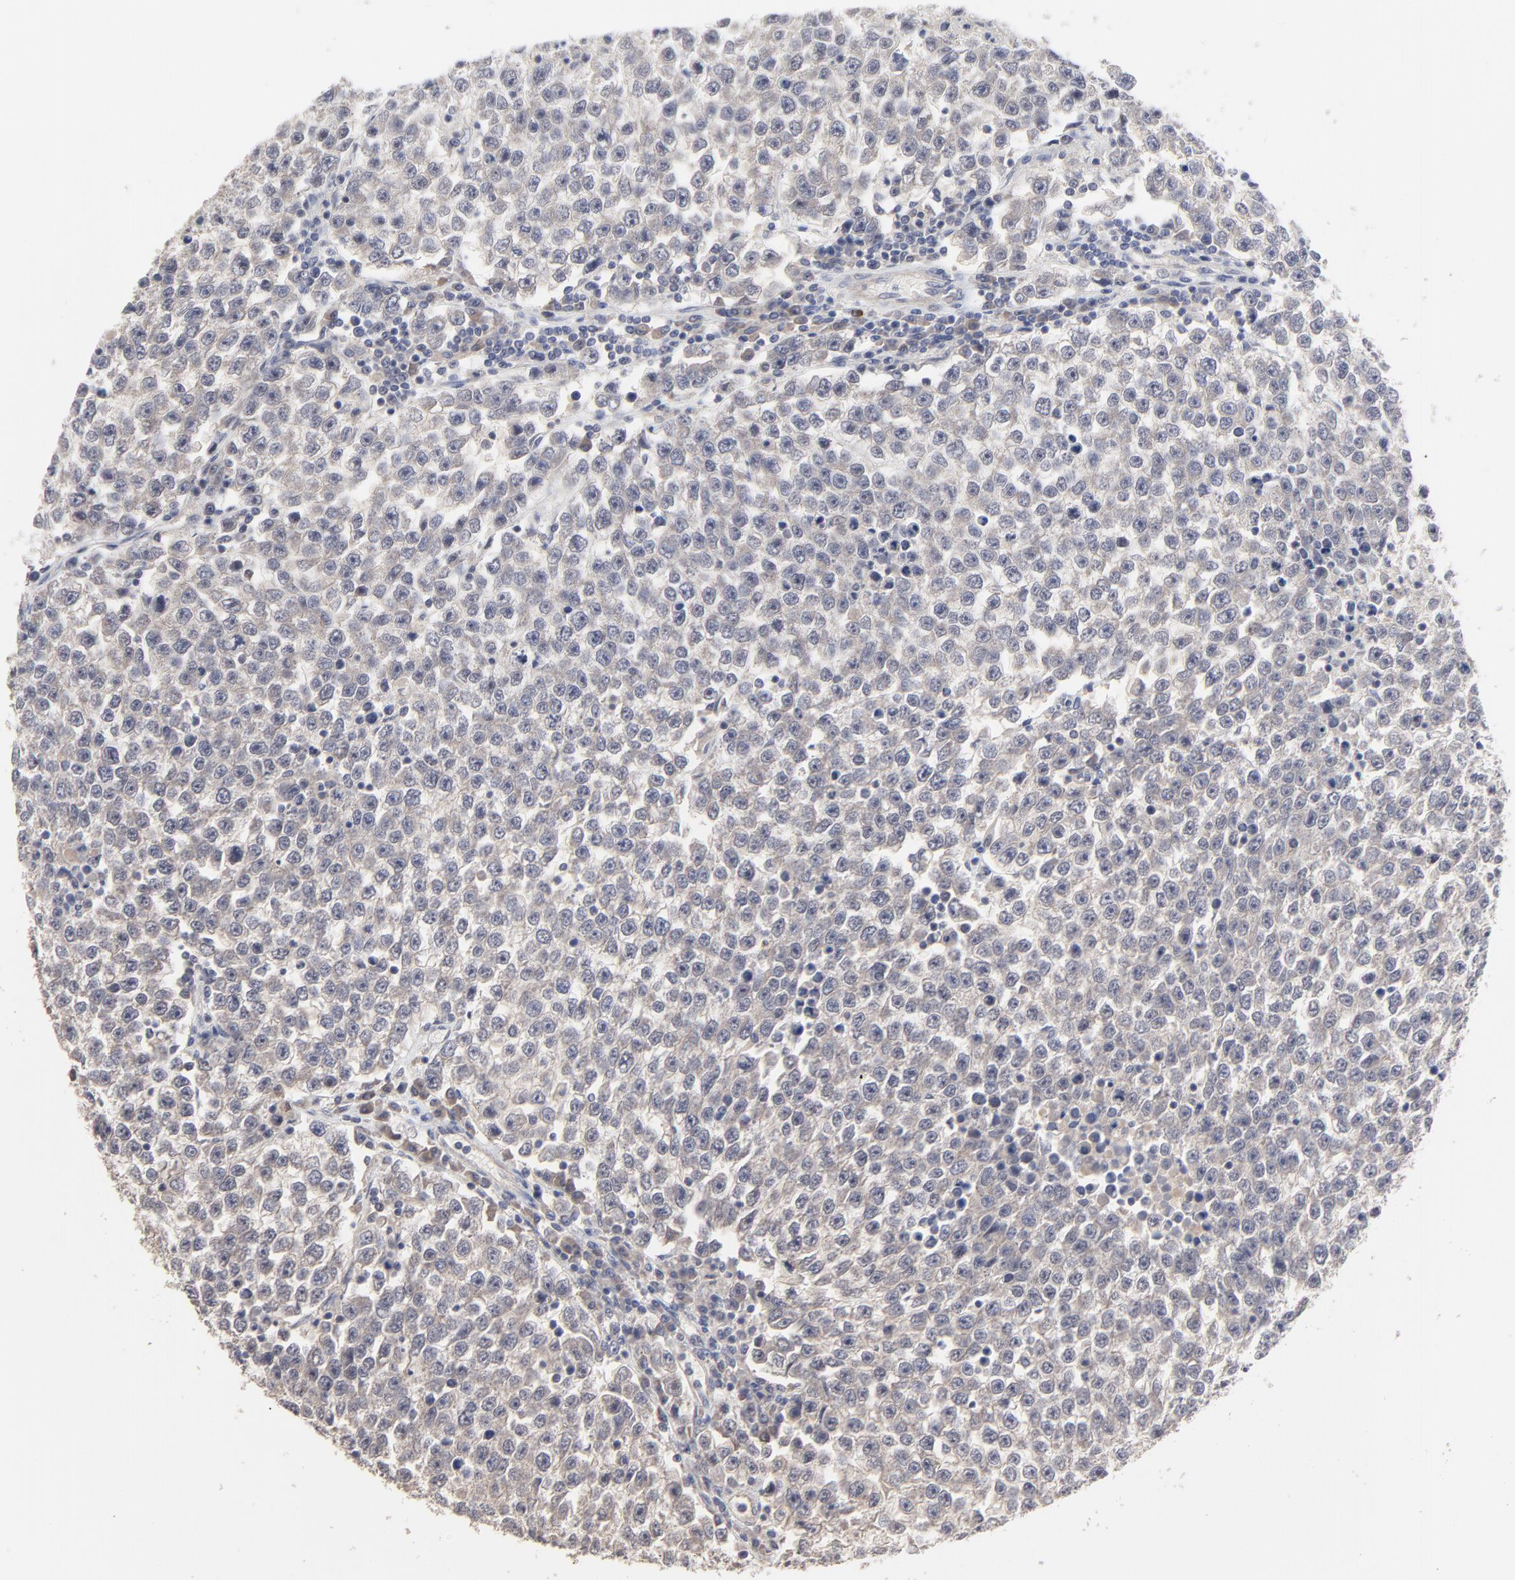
{"staining": {"intensity": "negative", "quantity": "none", "location": "none"}, "tissue": "testis cancer", "cell_type": "Tumor cells", "image_type": "cancer", "snomed": [{"axis": "morphology", "description": "Seminoma, NOS"}, {"axis": "topography", "description": "Testis"}], "caption": "Immunohistochemistry micrograph of neoplastic tissue: human testis cancer (seminoma) stained with DAB demonstrates no significant protein positivity in tumor cells. Nuclei are stained in blue.", "gene": "FAM199X", "patient": {"sex": "male", "age": 36}}